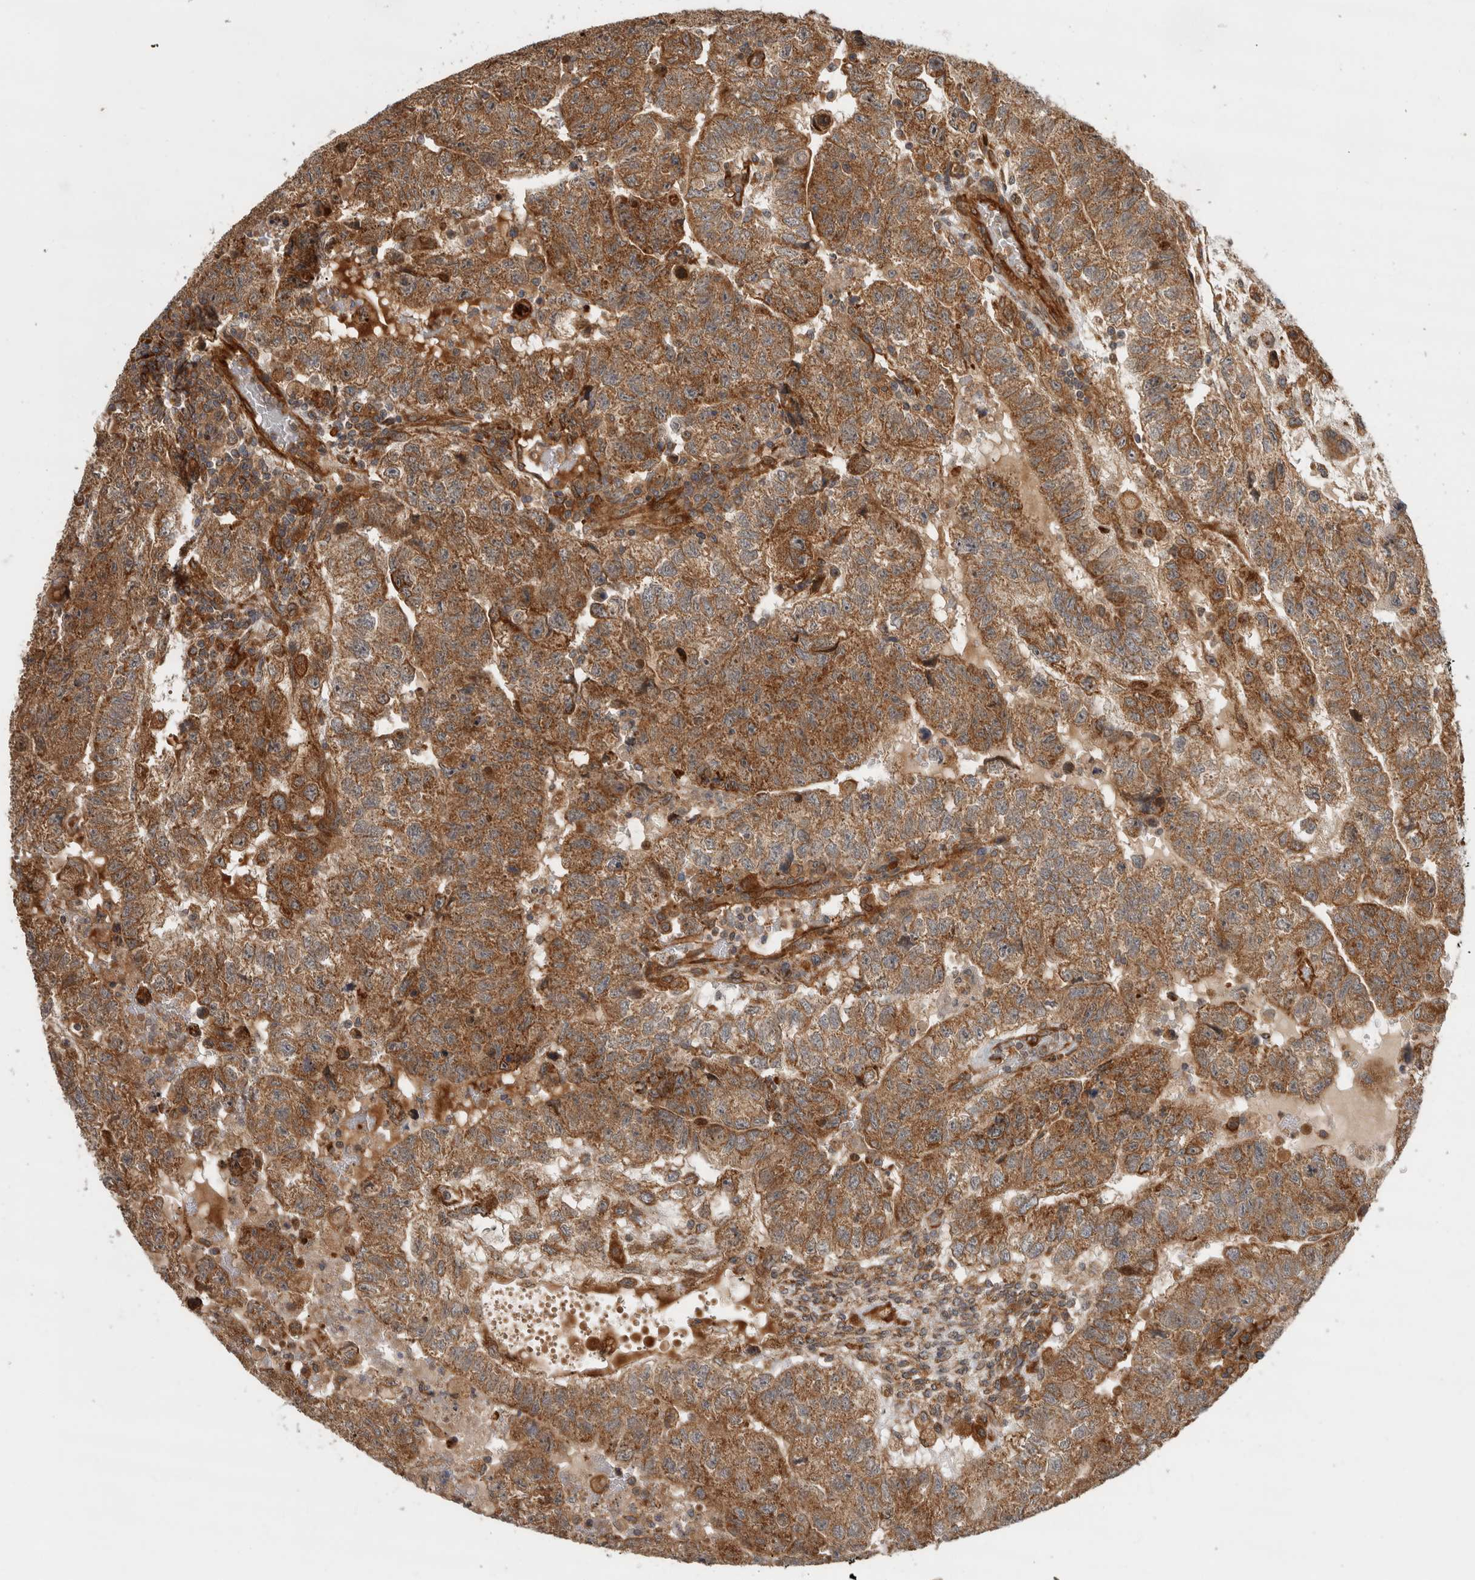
{"staining": {"intensity": "moderate", "quantity": ">75%", "location": "cytoplasmic/membranous"}, "tissue": "testis cancer", "cell_type": "Tumor cells", "image_type": "cancer", "snomed": [{"axis": "morphology", "description": "Carcinoma, Embryonal, NOS"}, {"axis": "topography", "description": "Testis"}], "caption": "The image reveals staining of testis cancer, revealing moderate cytoplasmic/membranous protein expression (brown color) within tumor cells.", "gene": "TUBD1", "patient": {"sex": "male", "age": 36}}